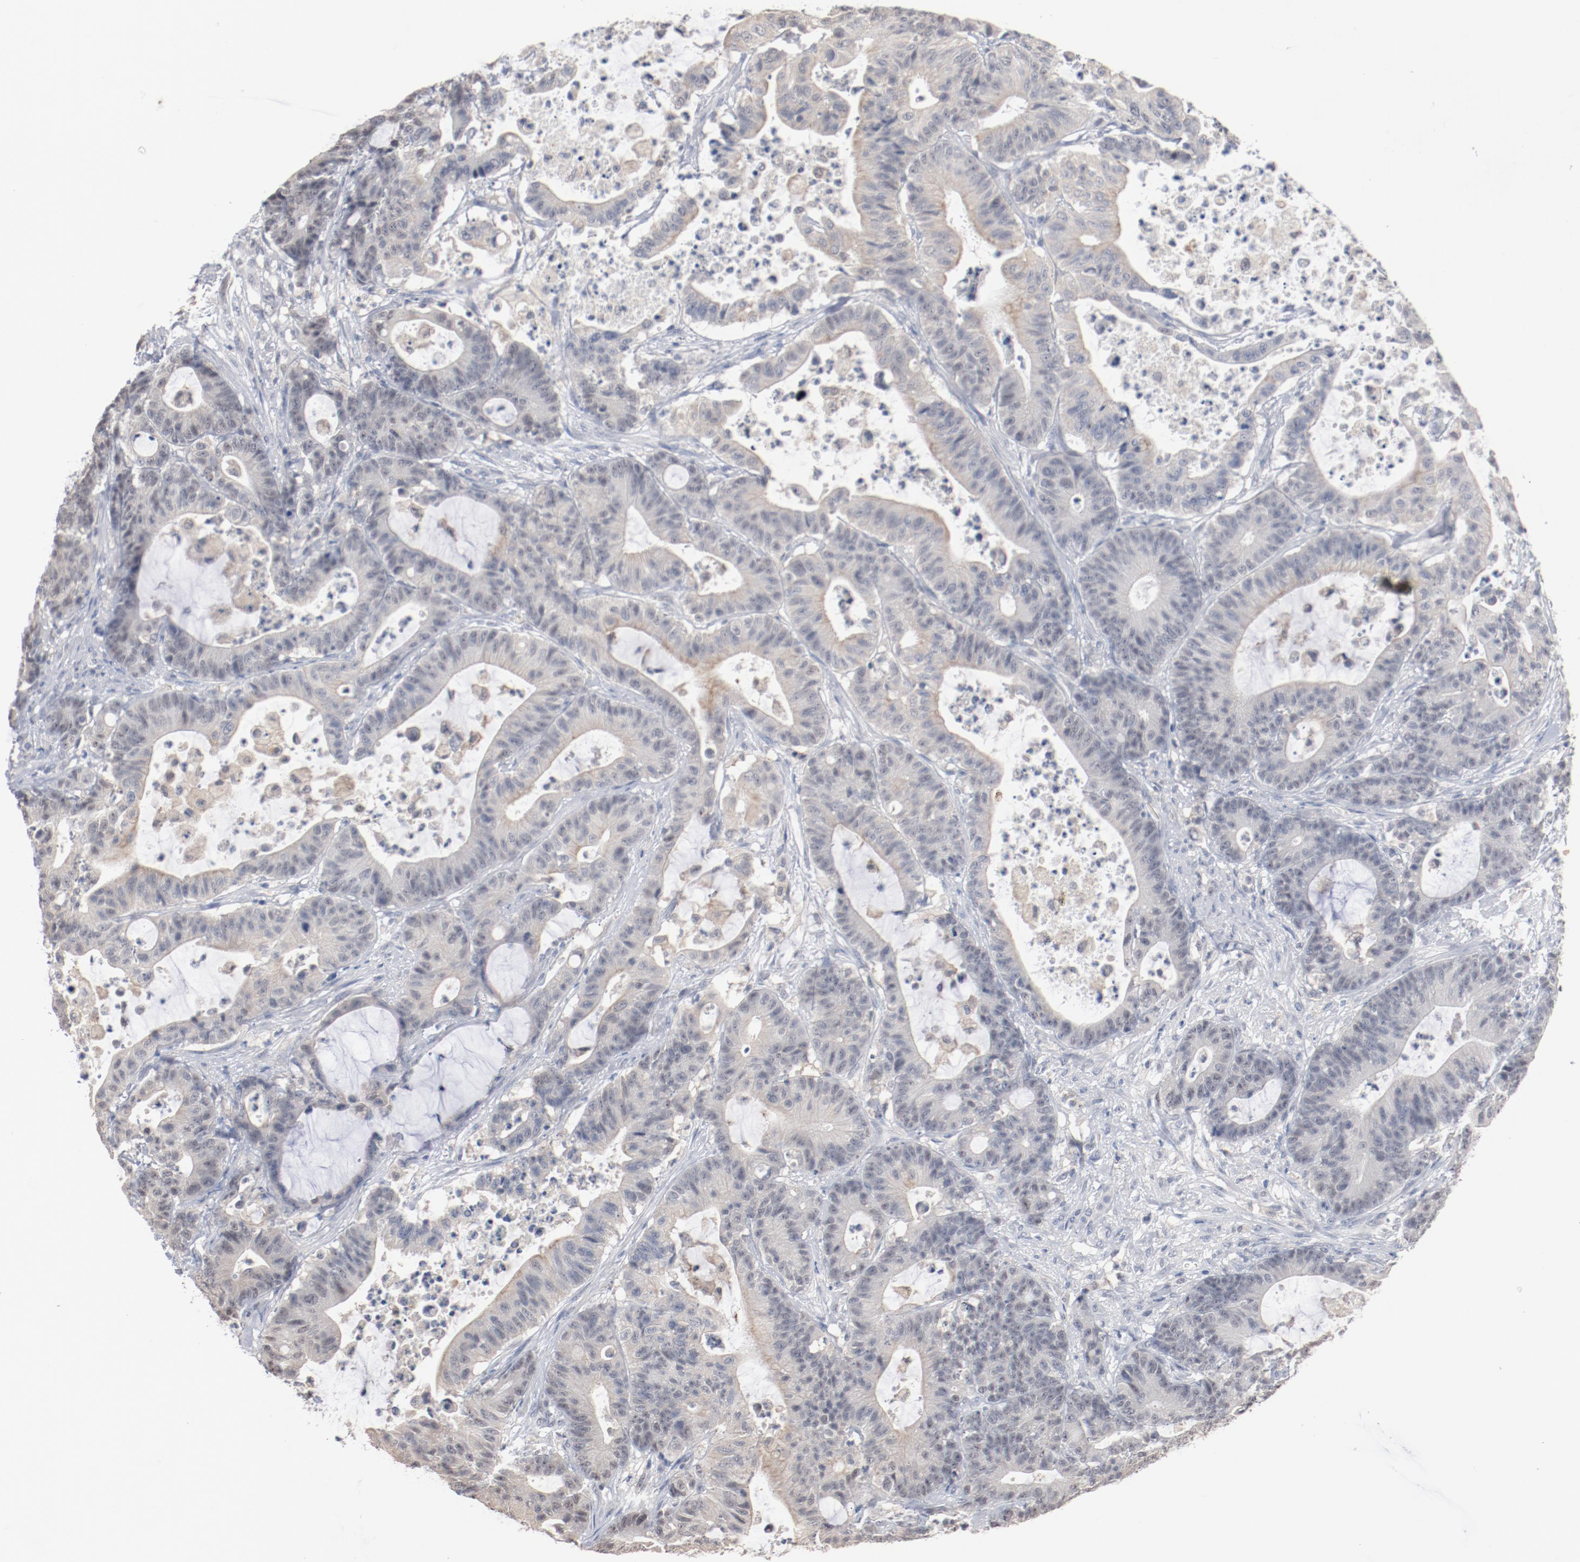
{"staining": {"intensity": "negative", "quantity": "none", "location": "none"}, "tissue": "colorectal cancer", "cell_type": "Tumor cells", "image_type": "cancer", "snomed": [{"axis": "morphology", "description": "Adenocarcinoma, NOS"}, {"axis": "topography", "description": "Colon"}], "caption": "IHC image of colorectal cancer stained for a protein (brown), which shows no expression in tumor cells.", "gene": "ERICH1", "patient": {"sex": "female", "age": 84}}